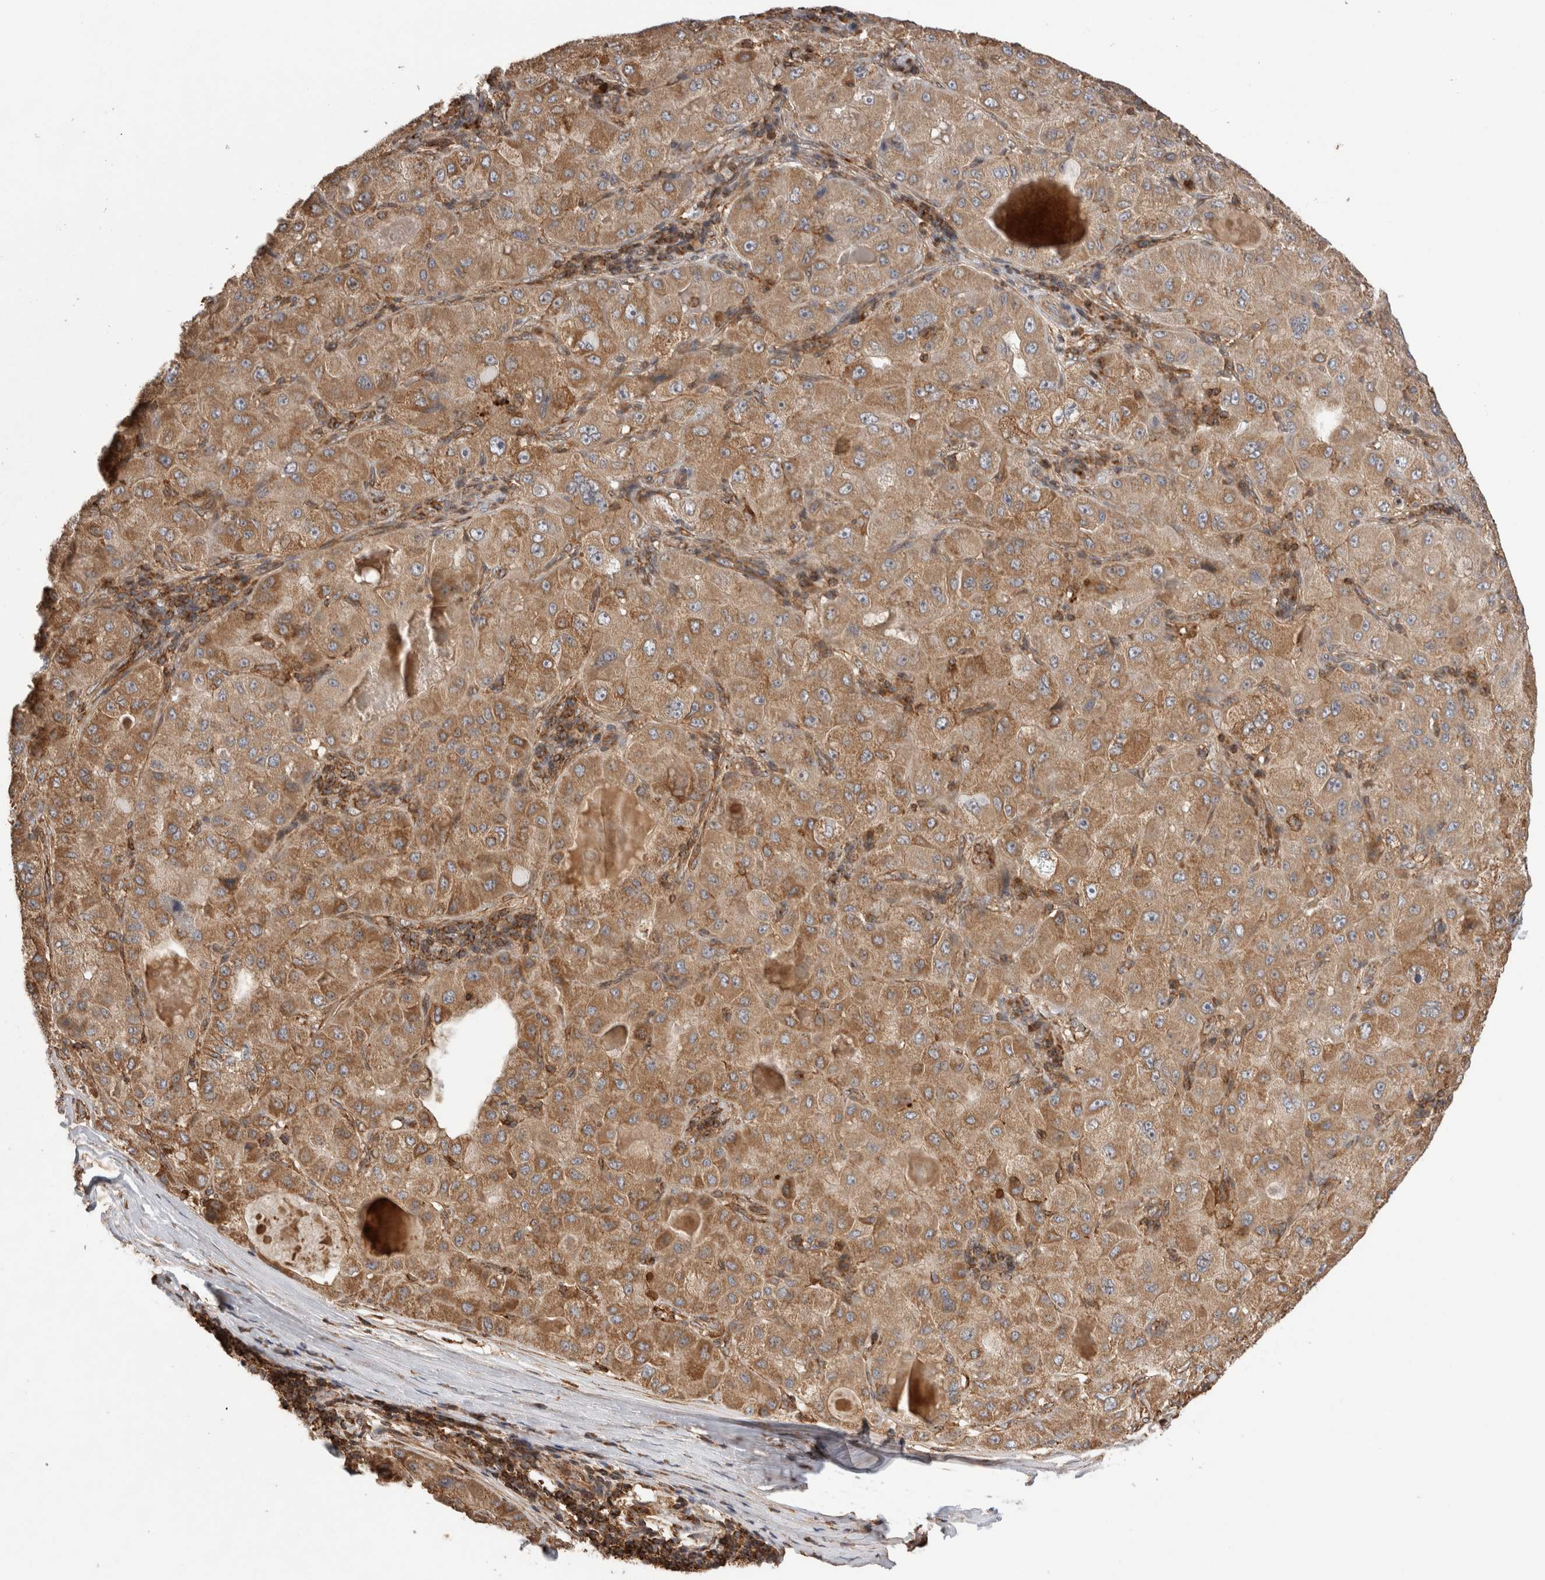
{"staining": {"intensity": "moderate", "quantity": ">75%", "location": "cytoplasmic/membranous"}, "tissue": "liver cancer", "cell_type": "Tumor cells", "image_type": "cancer", "snomed": [{"axis": "morphology", "description": "Carcinoma, Hepatocellular, NOS"}, {"axis": "topography", "description": "Liver"}], "caption": "Human liver cancer stained for a protein (brown) exhibits moderate cytoplasmic/membranous positive staining in approximately >75% of tumor cells.", "gene": "IMMP2L", "patient": {"sex": "male", "age": 80}}